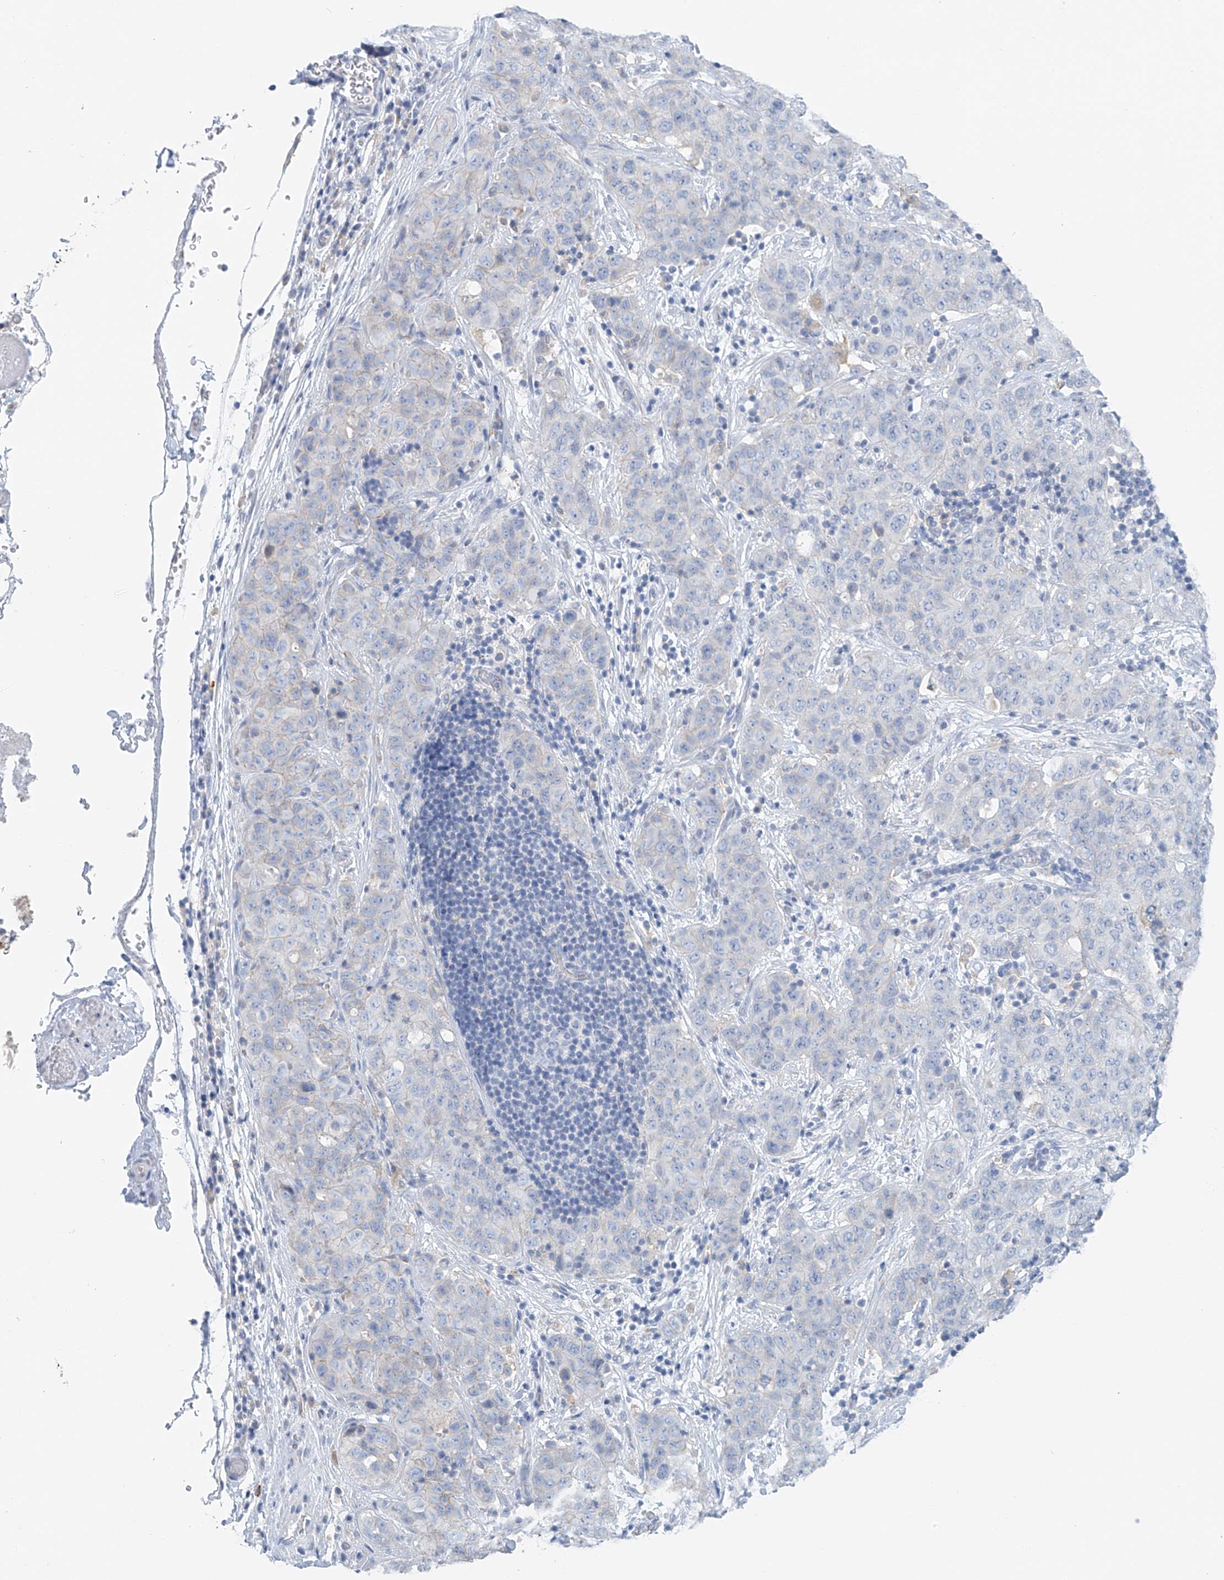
{"staining": {"intensity": "negative", "quantity": "none", "location": "none"}, "tissue": "stomach cancer", "cell_type": "Tumor cells", "image_type": "cancer", "snomed": [{"axis": "morphology", "description": "Normal tissue, NOS"}, {"axis": "morphology", "description": "Adenocarcinoma, NOS"}, {"axis": "topography", "description": "Lymph node"}, {"axis": "topography", "description": "Stomach"}], "caption": "A high-resolution micrograph shows immunohistochemistry staining of adenocarcinoma (stomach), which demonstrates no significant positivity in tumor cells.", "gene": "POMGNT2", "patient": {"sex": "male", "age": 48}}